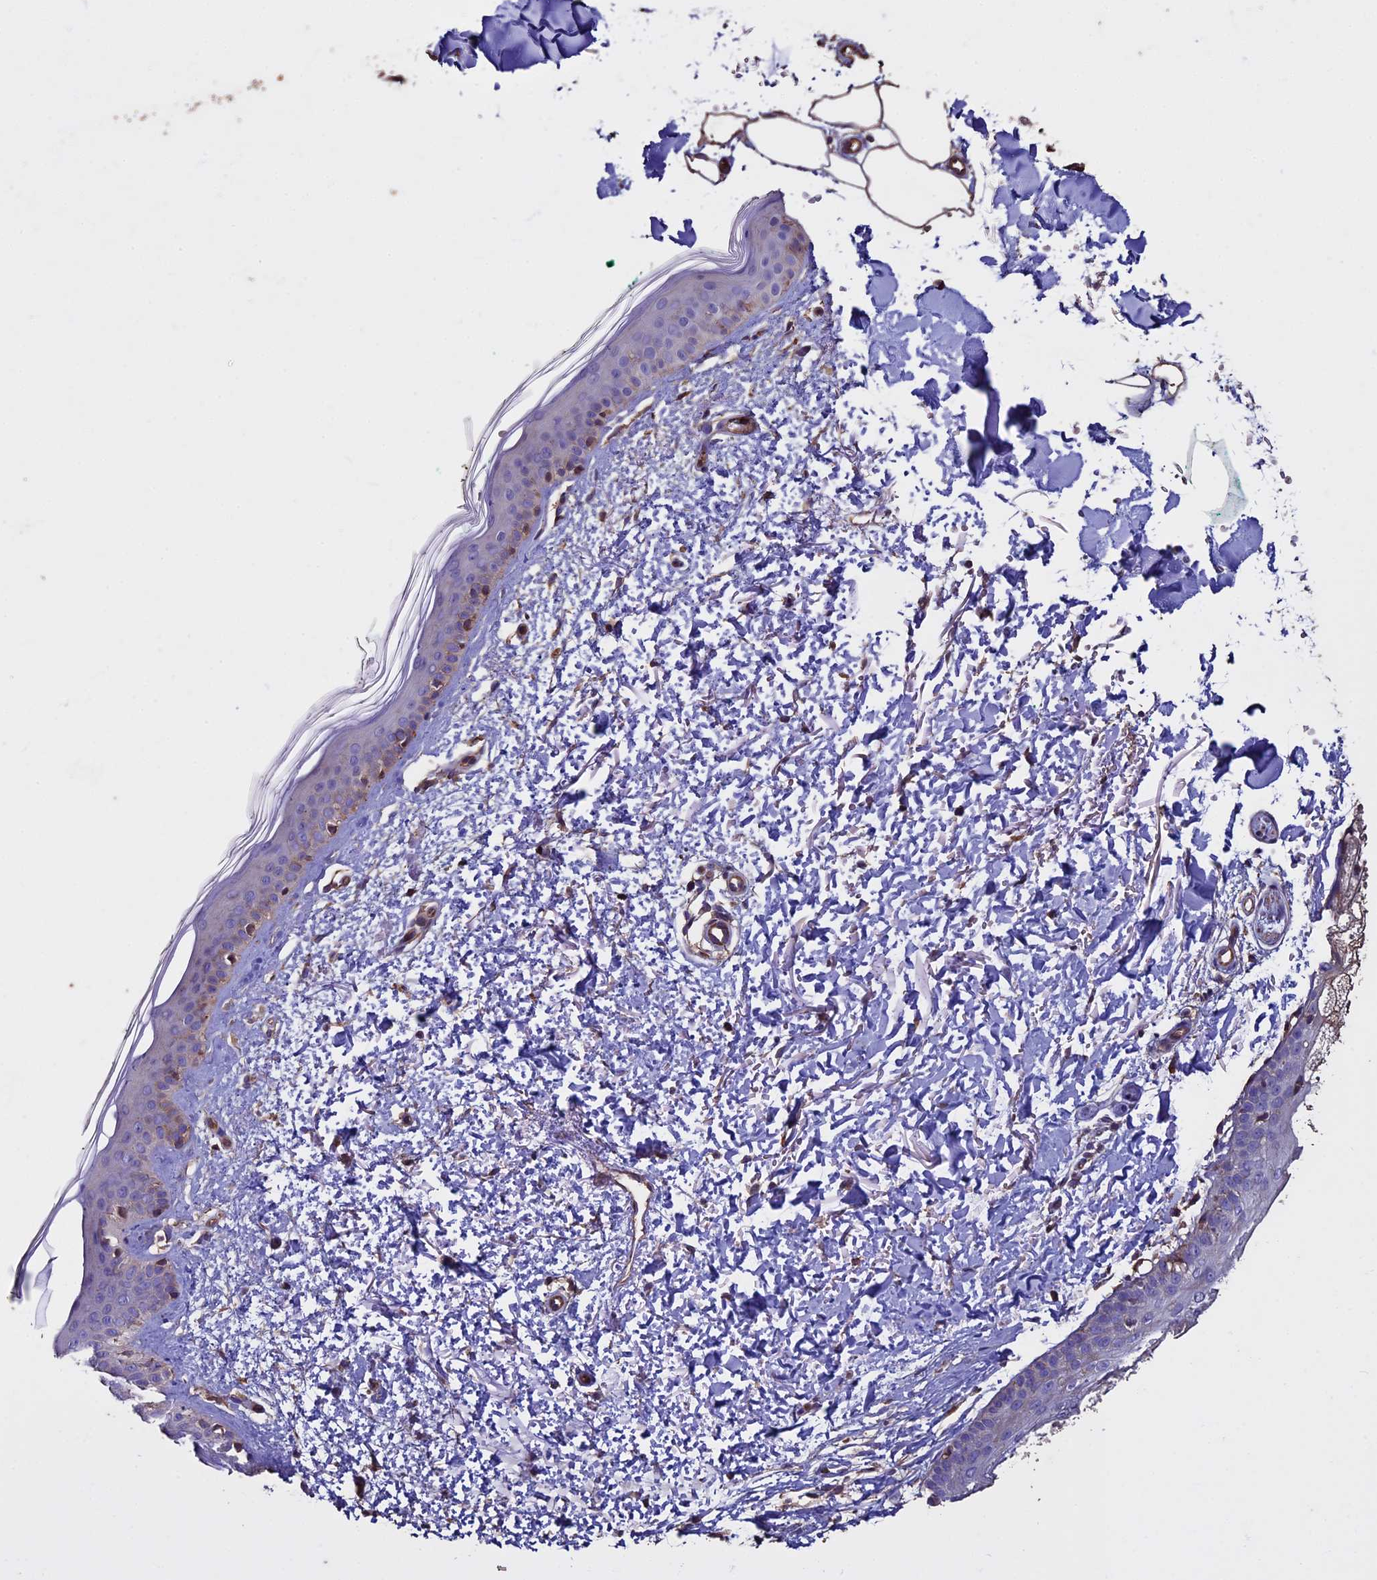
{"staining": {"intensity": "negative", "quantity": "none", "location": "none"}, "tissue": "skin", "cell_type": "Fibroblasts", "image_type": "normal", "snomed": [{"axis": "morphology", "description": "Normal tissue, NOS"}, {"axis": "topography", "description": "Skin"}], "caption": "The IHC image has no significant positivity in fibroblasts of skin.", "gene": "USB1", "patient": {"sex": "male", "age": 66}}